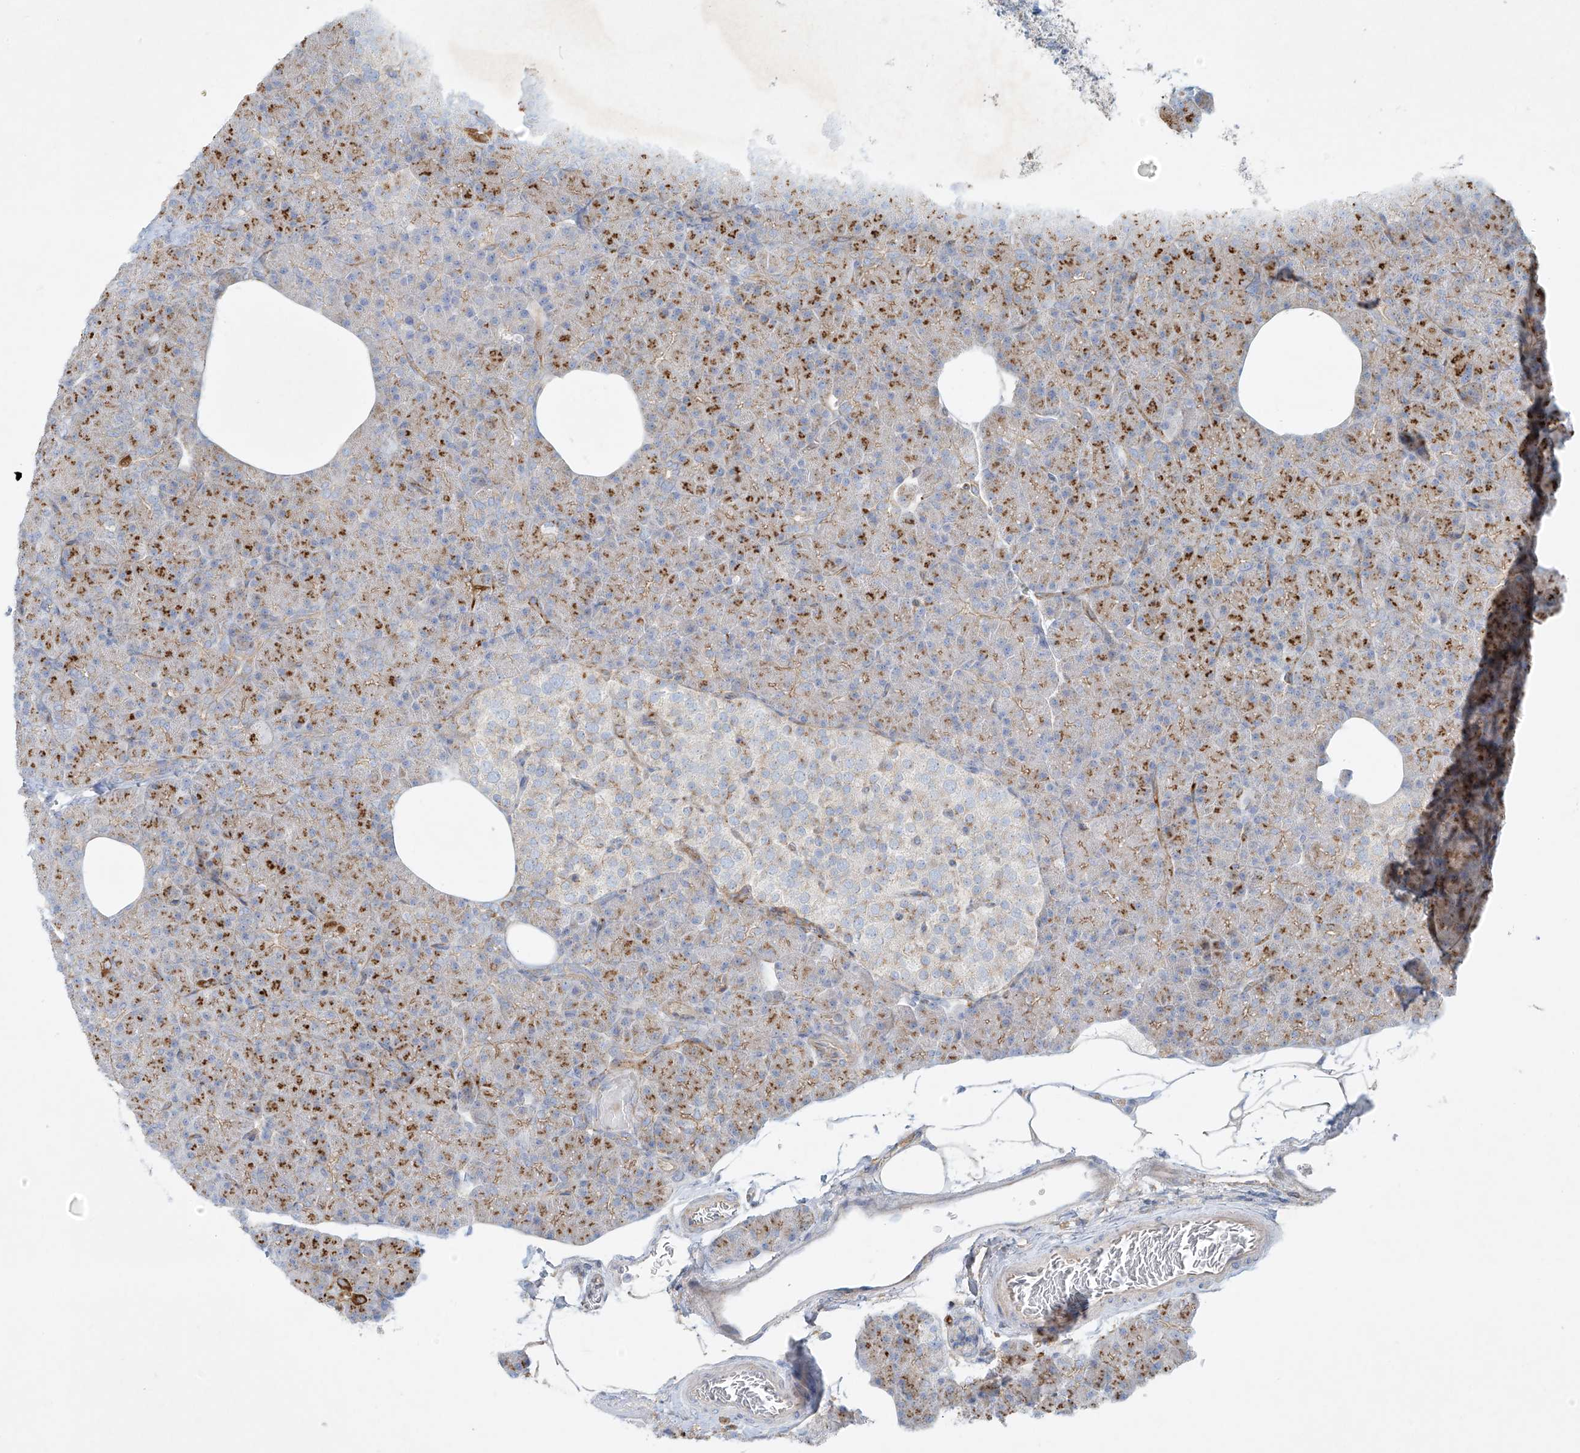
{"staining": {"intensity": "moderate", "quantity": "25%-75%", "location": "cytoplasmic/membranous"}, "tissue": "pancreas", "cell_type": "Exocrine glandular cells", "image_type": "normal", "snomed": [{"axis": "morphology", "description": "Normal tissue, NOS"}, {"axis": "topography", "description": "Pancreas"}], "caption": "The micrograph demonstrates staining of unremarkable pancreas, revealing moderate cytoplasmic/membranous protein staining (brown color) within exocrine glandular cells. The protein of interest is stained brown, and the nuclei are stained in blue (DAB (3,3'-diaminobenzidine) IHC with brightfield microscopy, high magnification).", "gene": "VAMP5", "patient": {"sex": "female", "age": 43}}